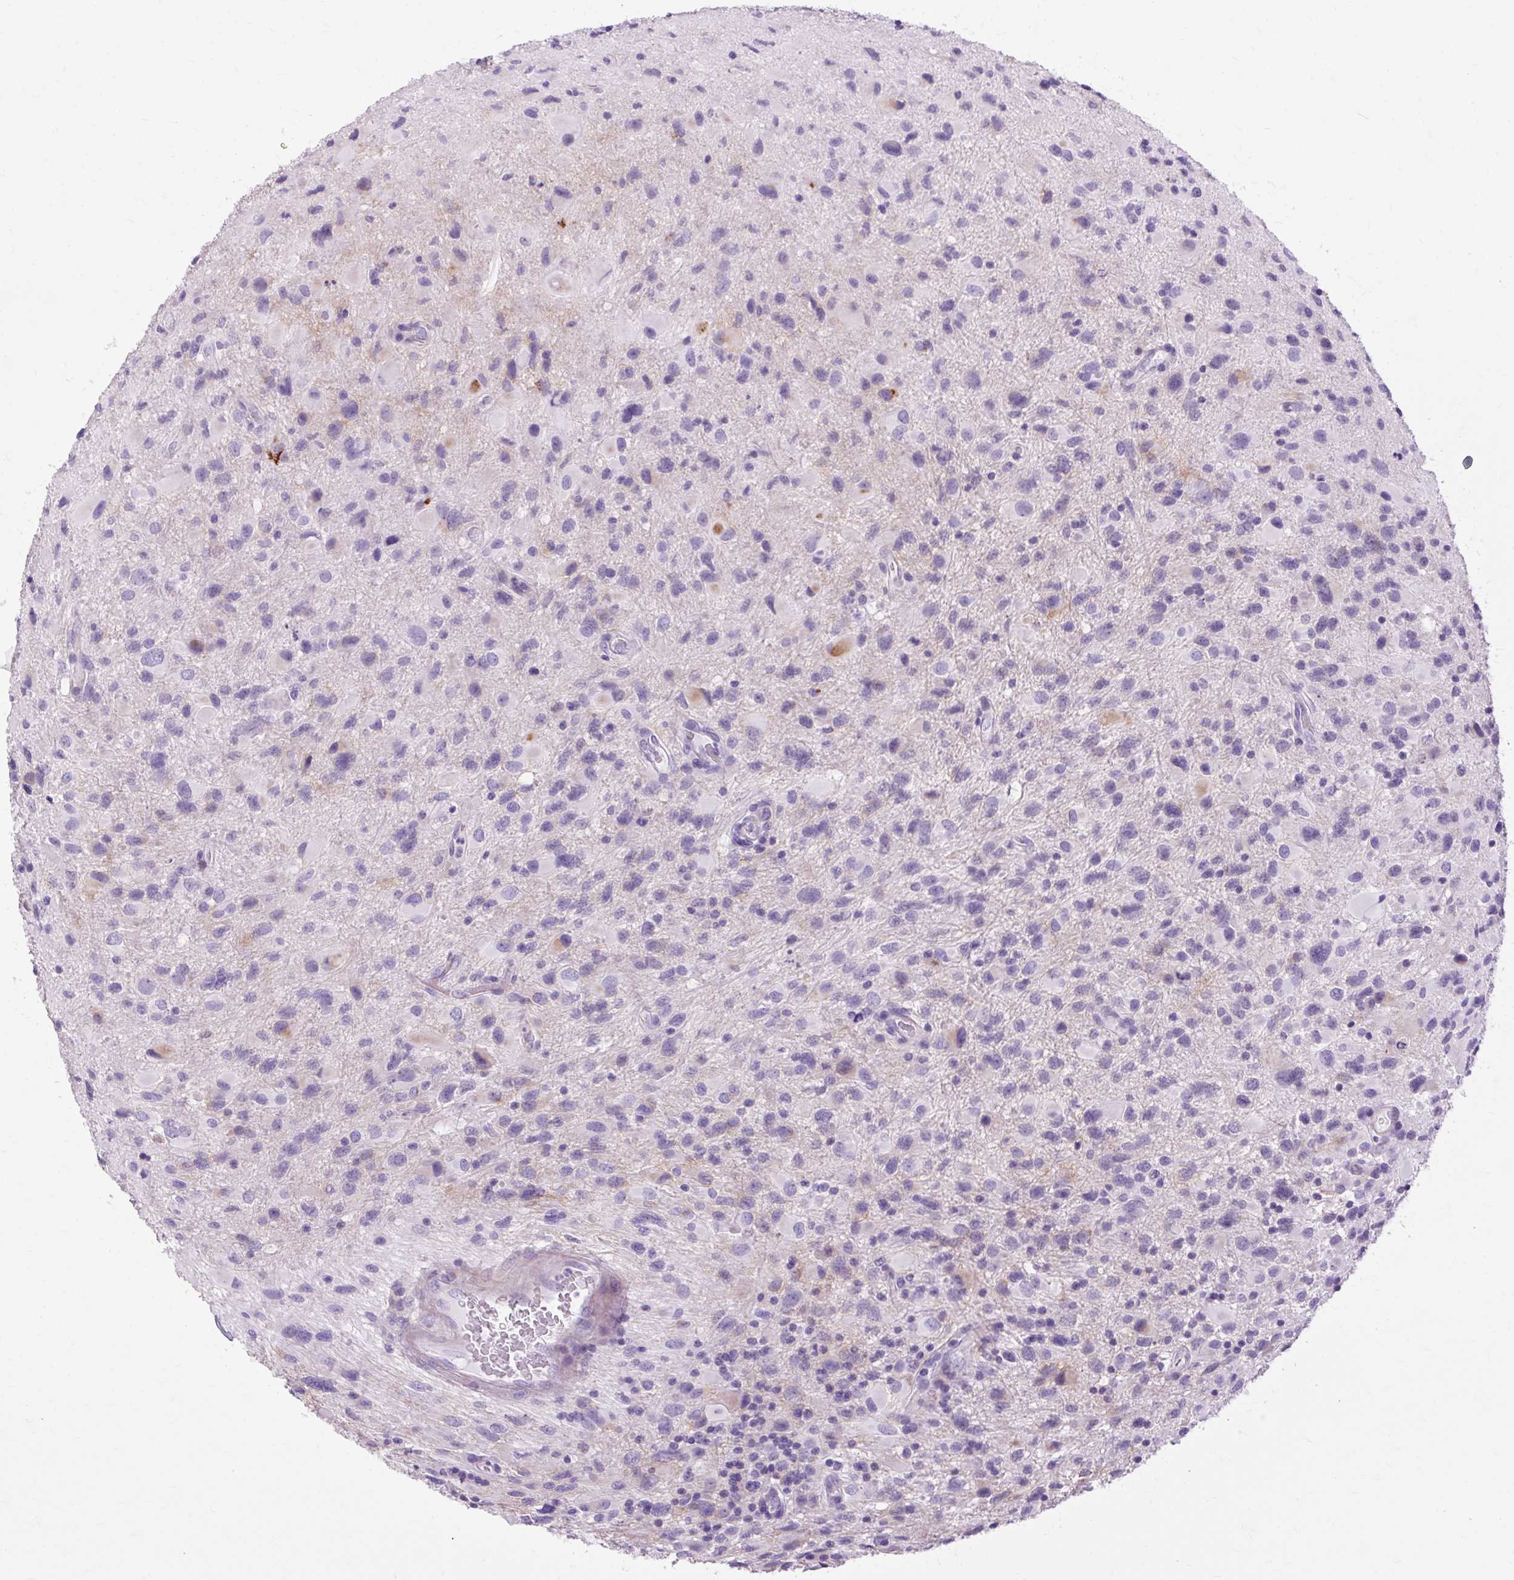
{"staining": {"intensity": "negative", "quantity": "none", "location": "none"}, "tissue": "glioma", "cell_type": "Tumor cells", "image_type": "cancer", "snomed": [{"axis": "morphology", "description": "Glioma, malignant, Low grade"}, {"axis": "topography", "description": "Brain"}], "caption": "The immunohistochemistry photomicrograph has no significant staining in tumor cells of glioma tissue.", "gene": "OOEP", "patient": {"sex": "female", "age": 32}}